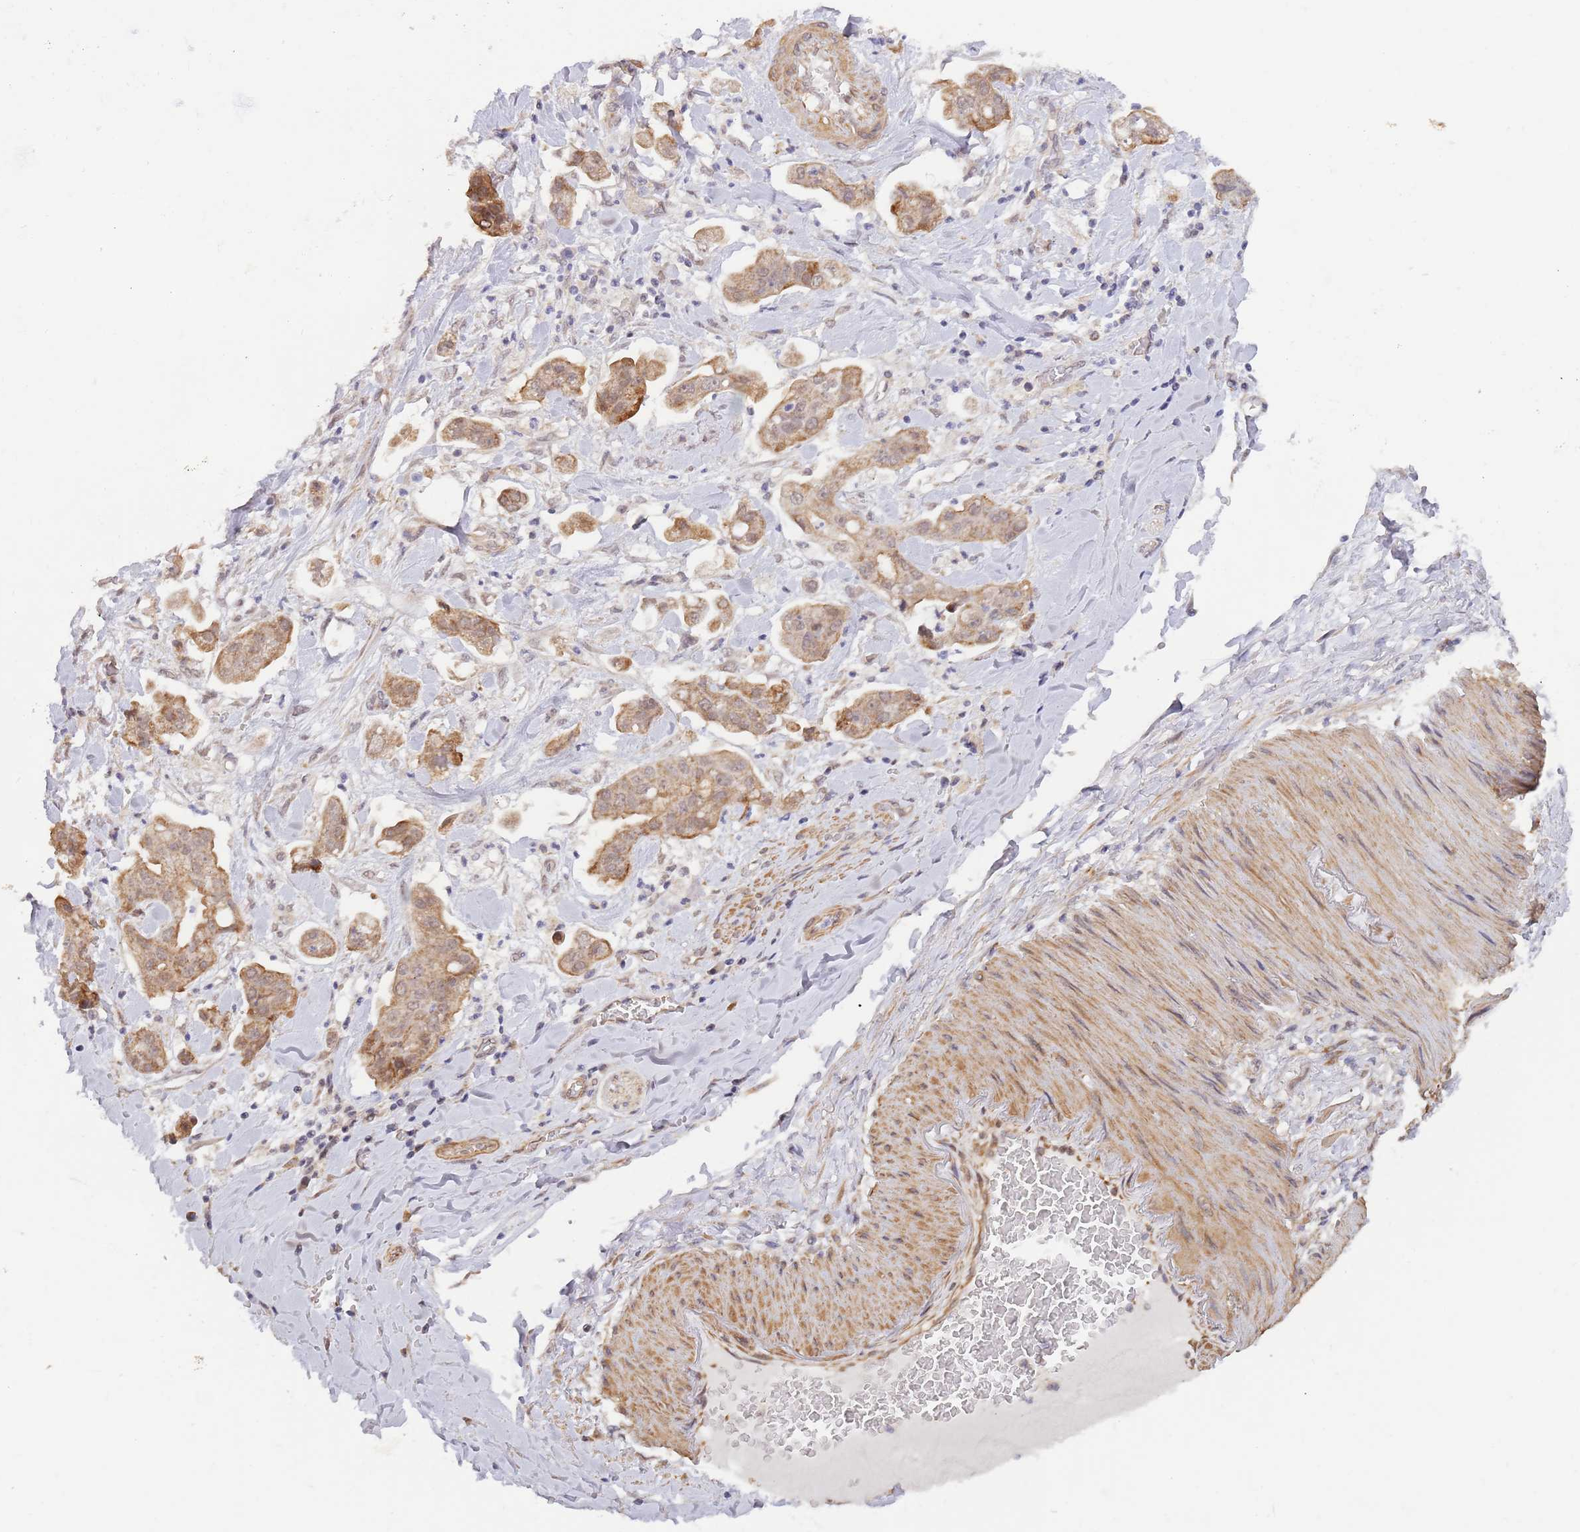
{"staining": {"intensity": "moderate", "quantity": ">75%", "location": "cytoplasmic/membranous"}, "tissue": "stomach cancer", "cell_type": "Tumor cells", "image_type": "cancer", "snomed": [{"axis": "morphology", "description": "Adenocarcinoma, NOS"}, {"axis": "topography", "description": "Stomach"}], "caption": "Human stomach cancer stained with a brown dye reveals moderate cytoplasmic/membranous positive positivity in about >75% of tumor cells.", "gene": "UQCC3", "patient": {"sex": "male", "age": 62}}